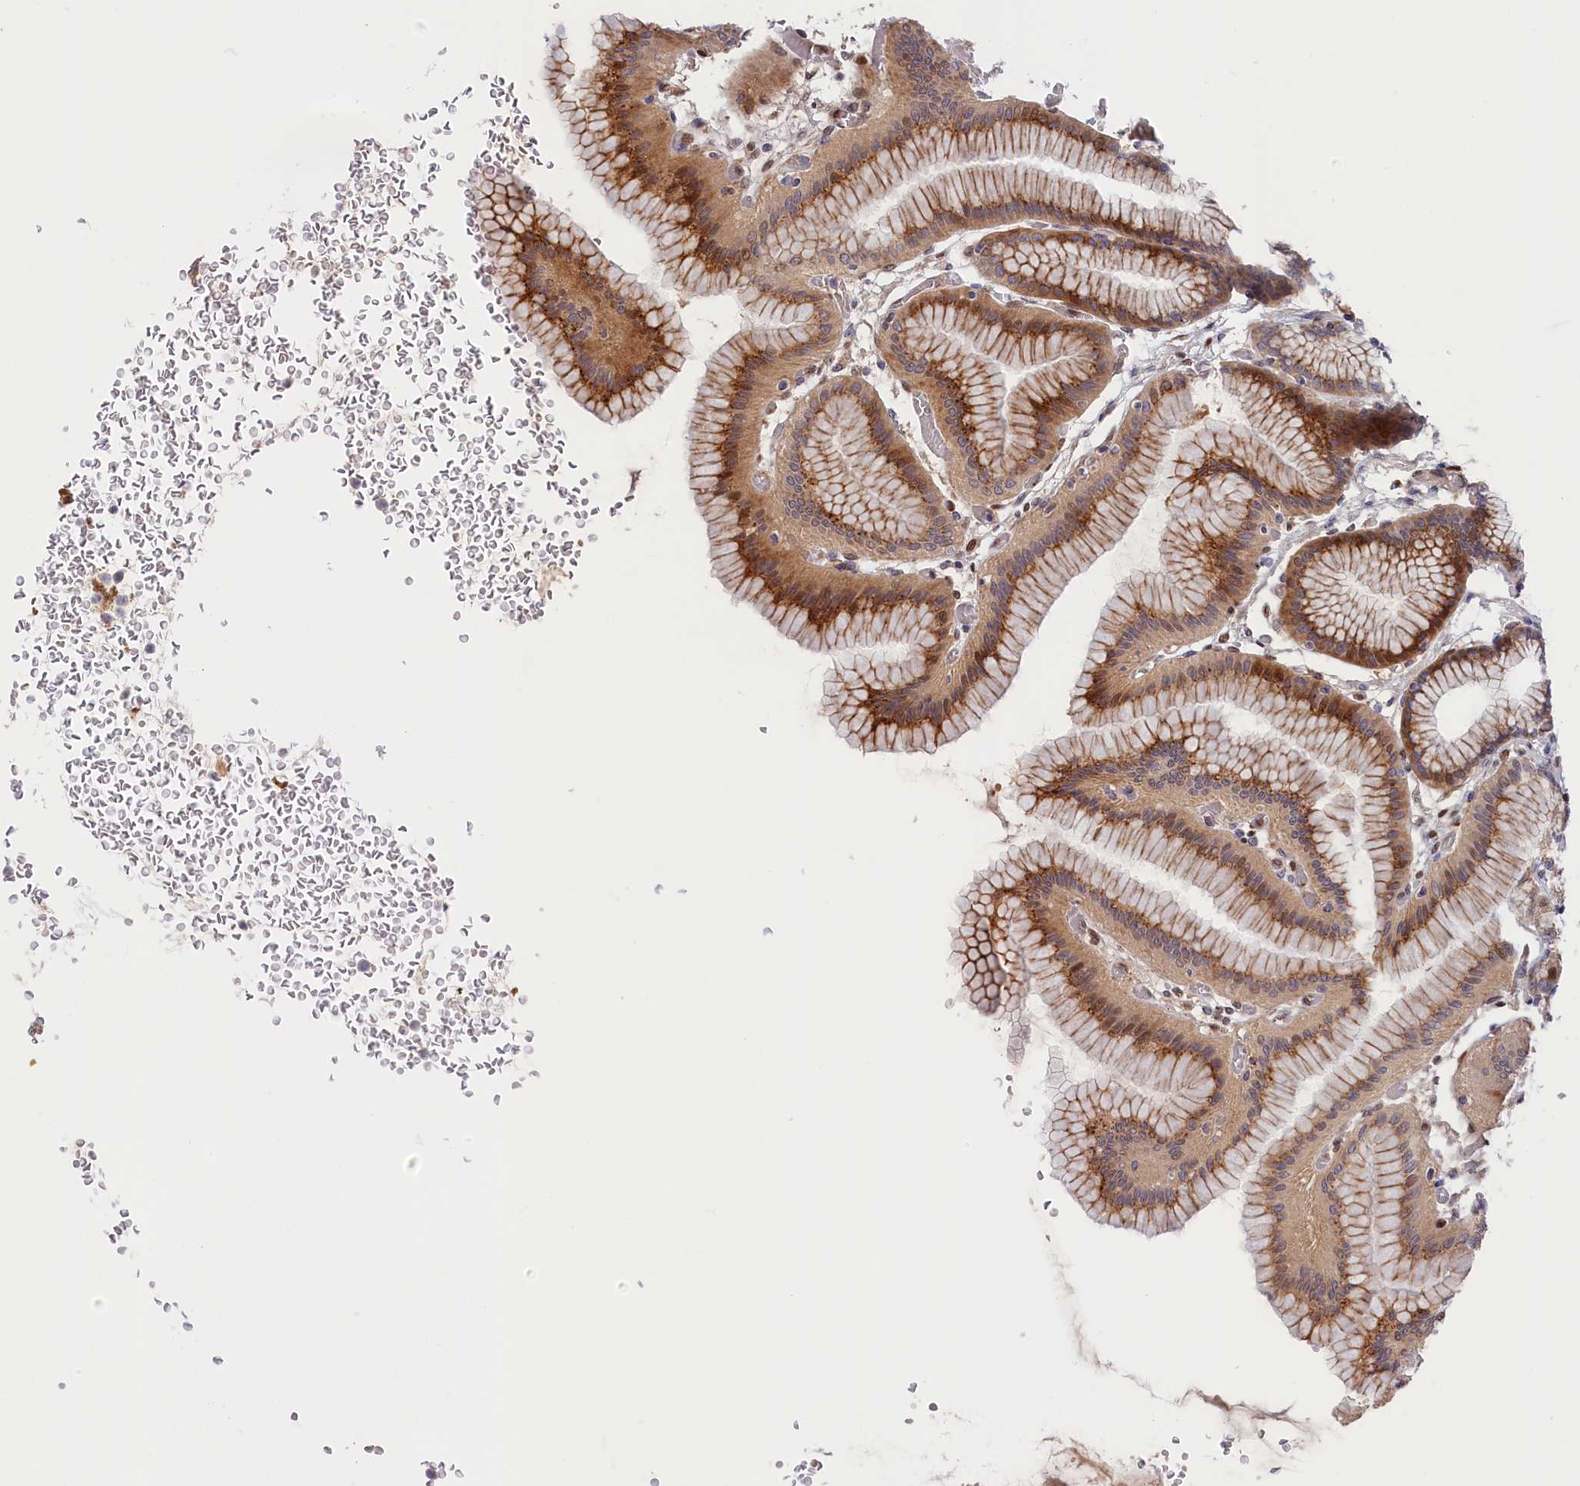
{"staining": {"intensity": "moderate", "quantity": ">75%", "location": "cytoplasmic/membranous,nuclear"}, "tissue": "stomach", "cell_type": "Glandular cells", "image_type": "normal", "snomed": [{"axis": "morphology", "description": "Normal tissue, NOS"}, {"axis": "morphology", "description": "Adenocarcinoma, NOS"}, {"axis": "morphology", "description": "Adenocarcinoma, High grade"}, {"axis": "topography", "description": "Stomach, upper"}, {"axis": "topography", "description": "Stomach"}], "caption": "Protein staining of unremarkable stomach reveals moderate cytoplasmic/membranous,nuclear expression in about >75% of glandular cells.", "gene": "CHST12", "patient": {"sex": "female", "age": 65}}